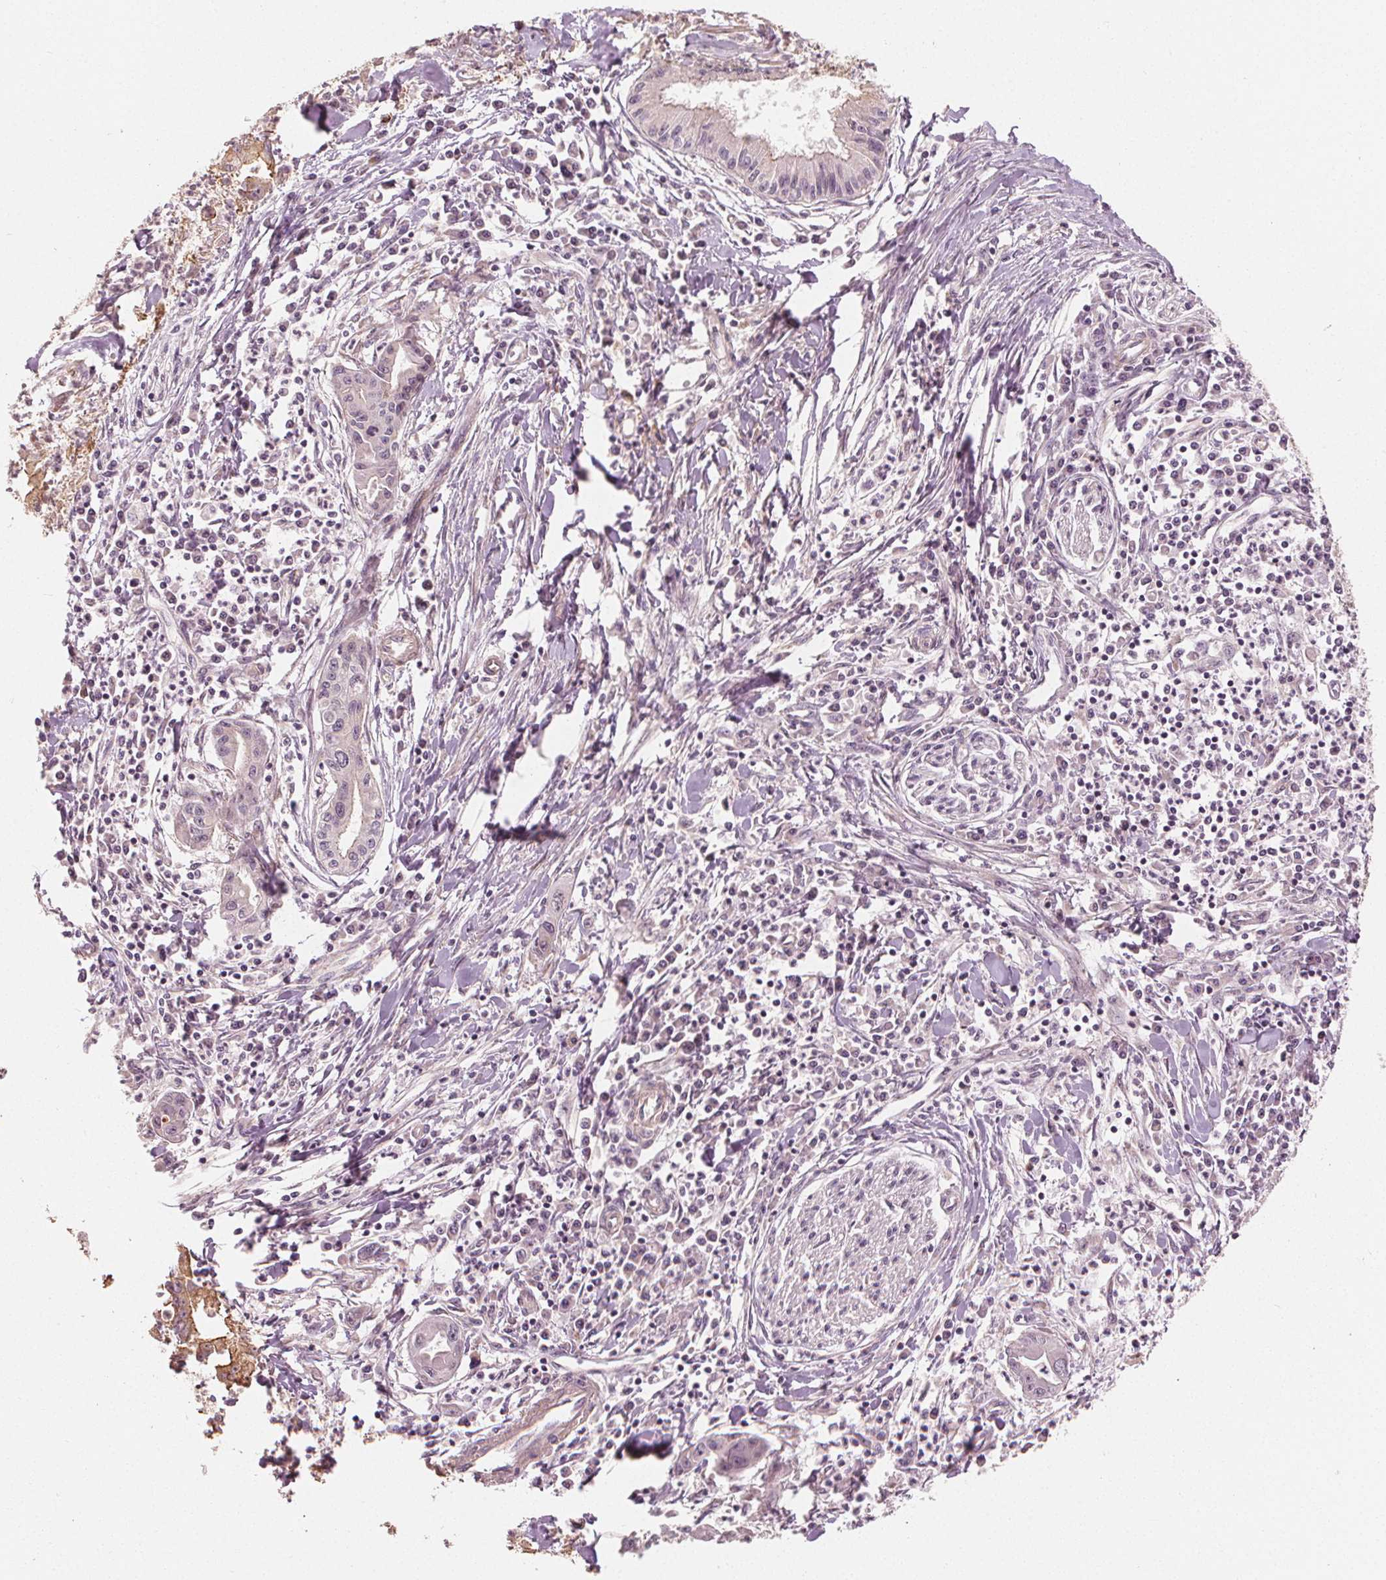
{"staining": {"intensity": "negative", "quantity": "none", "location": "none"}, "tissue": "pancreatic cancer", "cell_type": "Tumor cells", "image_type": "cancer", "snomed": [{"axis": "morphology", "description": "Adenocarcinoma, NOS"}, {"axis": "topography", "description": "Pancreas"}], "caption": "Immunohistochemical staining of adenocarcinoma (pancreatic) displays no significant positivity in tumor cells.", "gene": "CLBA1", "patient": {"sex": "male", "age": 72}}